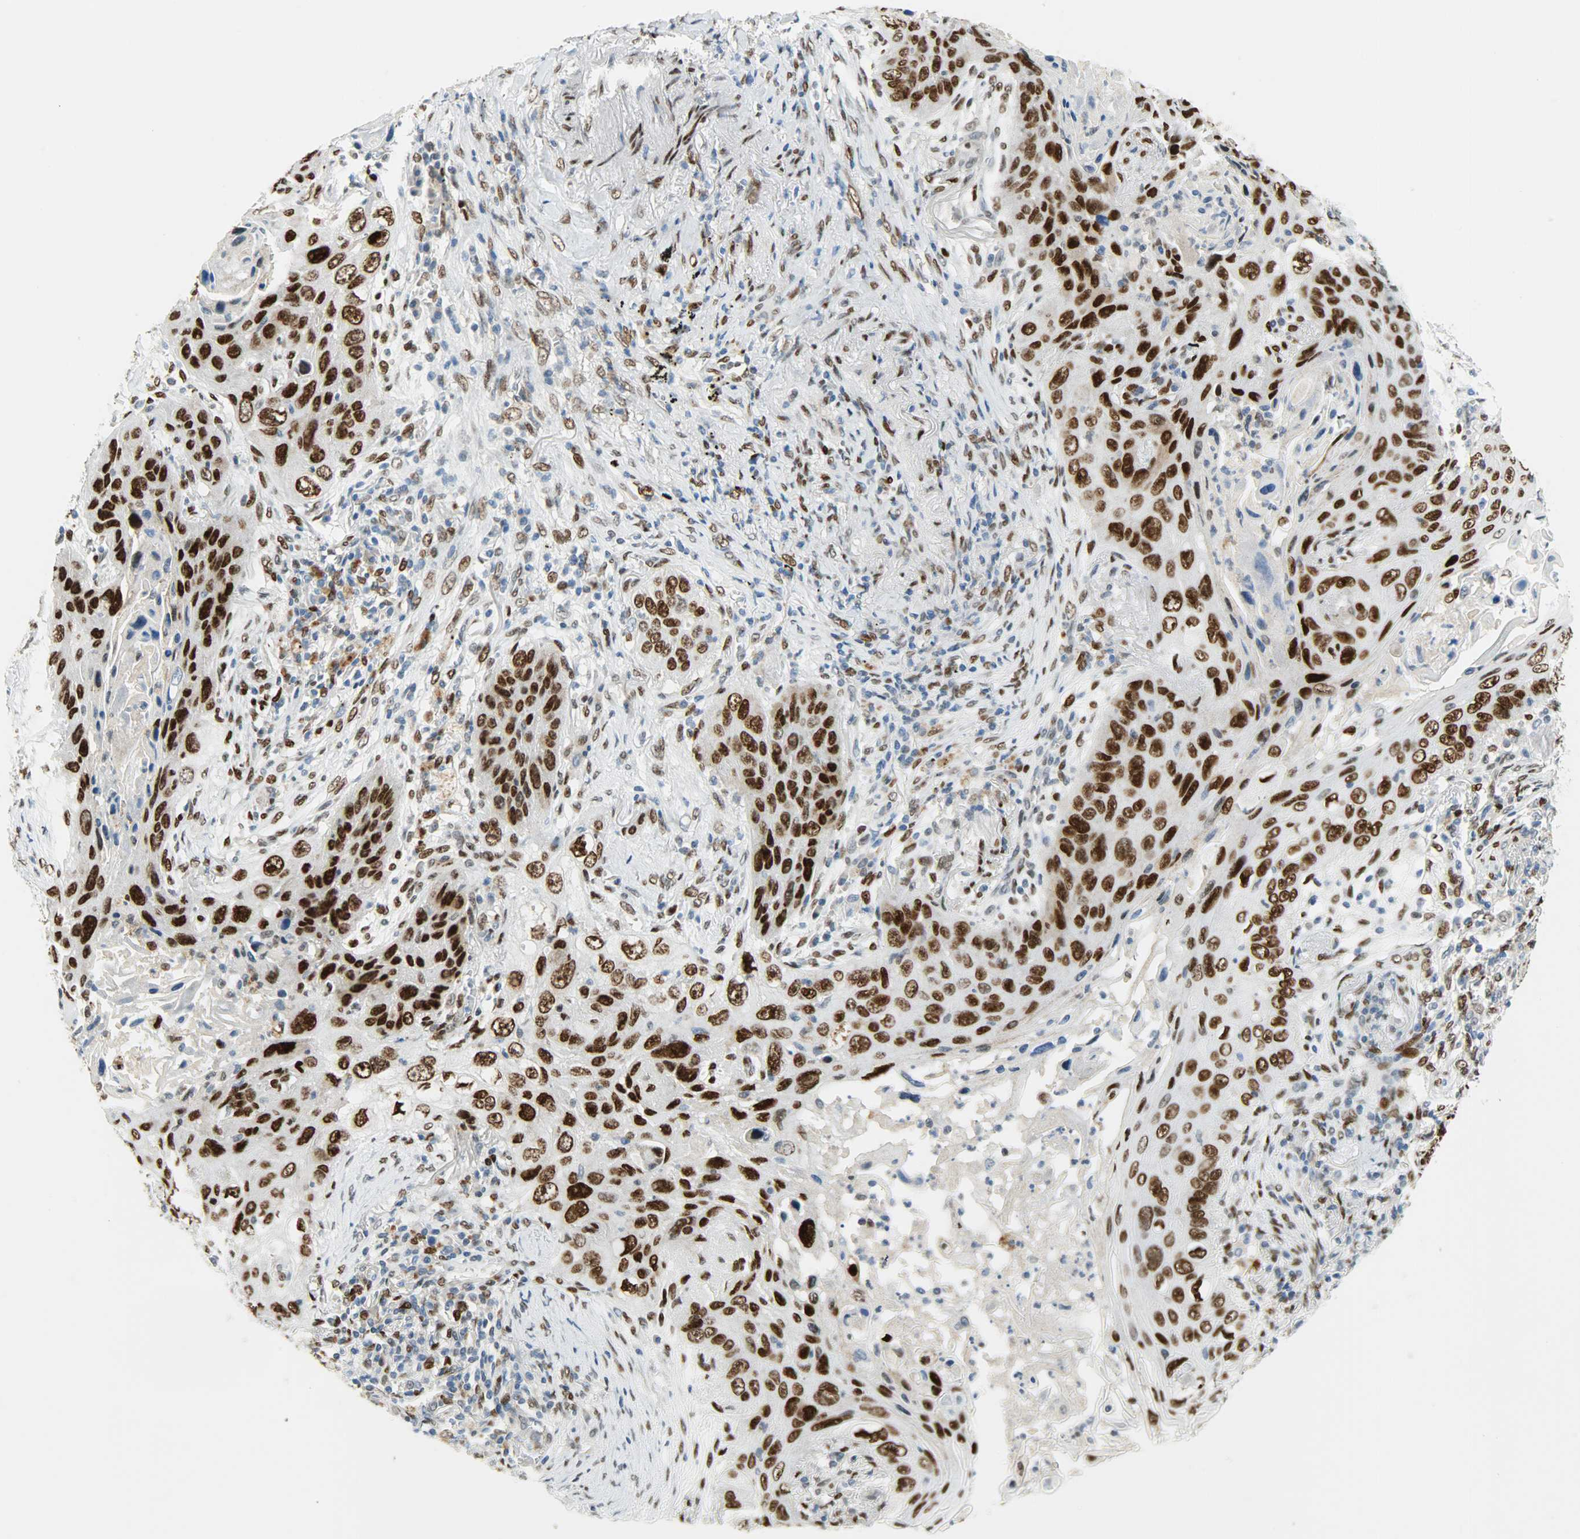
{"staining": {"intensity": "strong", "quantity": ">75%", "location": "nuclear"}, "tissue": "lung cancer", "cell_type": "Tumor cells", "image_type": "cancer", "snomed": [{"axis": "morphology", "description": "Squamous cell carcinoma, NOS"}, {"axis": "topography", "description": "Lung"}], "caption": "Human lung cancer (squamous cell carcinoma) stained for a protein (brown) shows strong nuclear positive expression in approximately >75% of tumor cells.", "gene": "JUNB", "patient": {"sex": "female", "age": 67}}